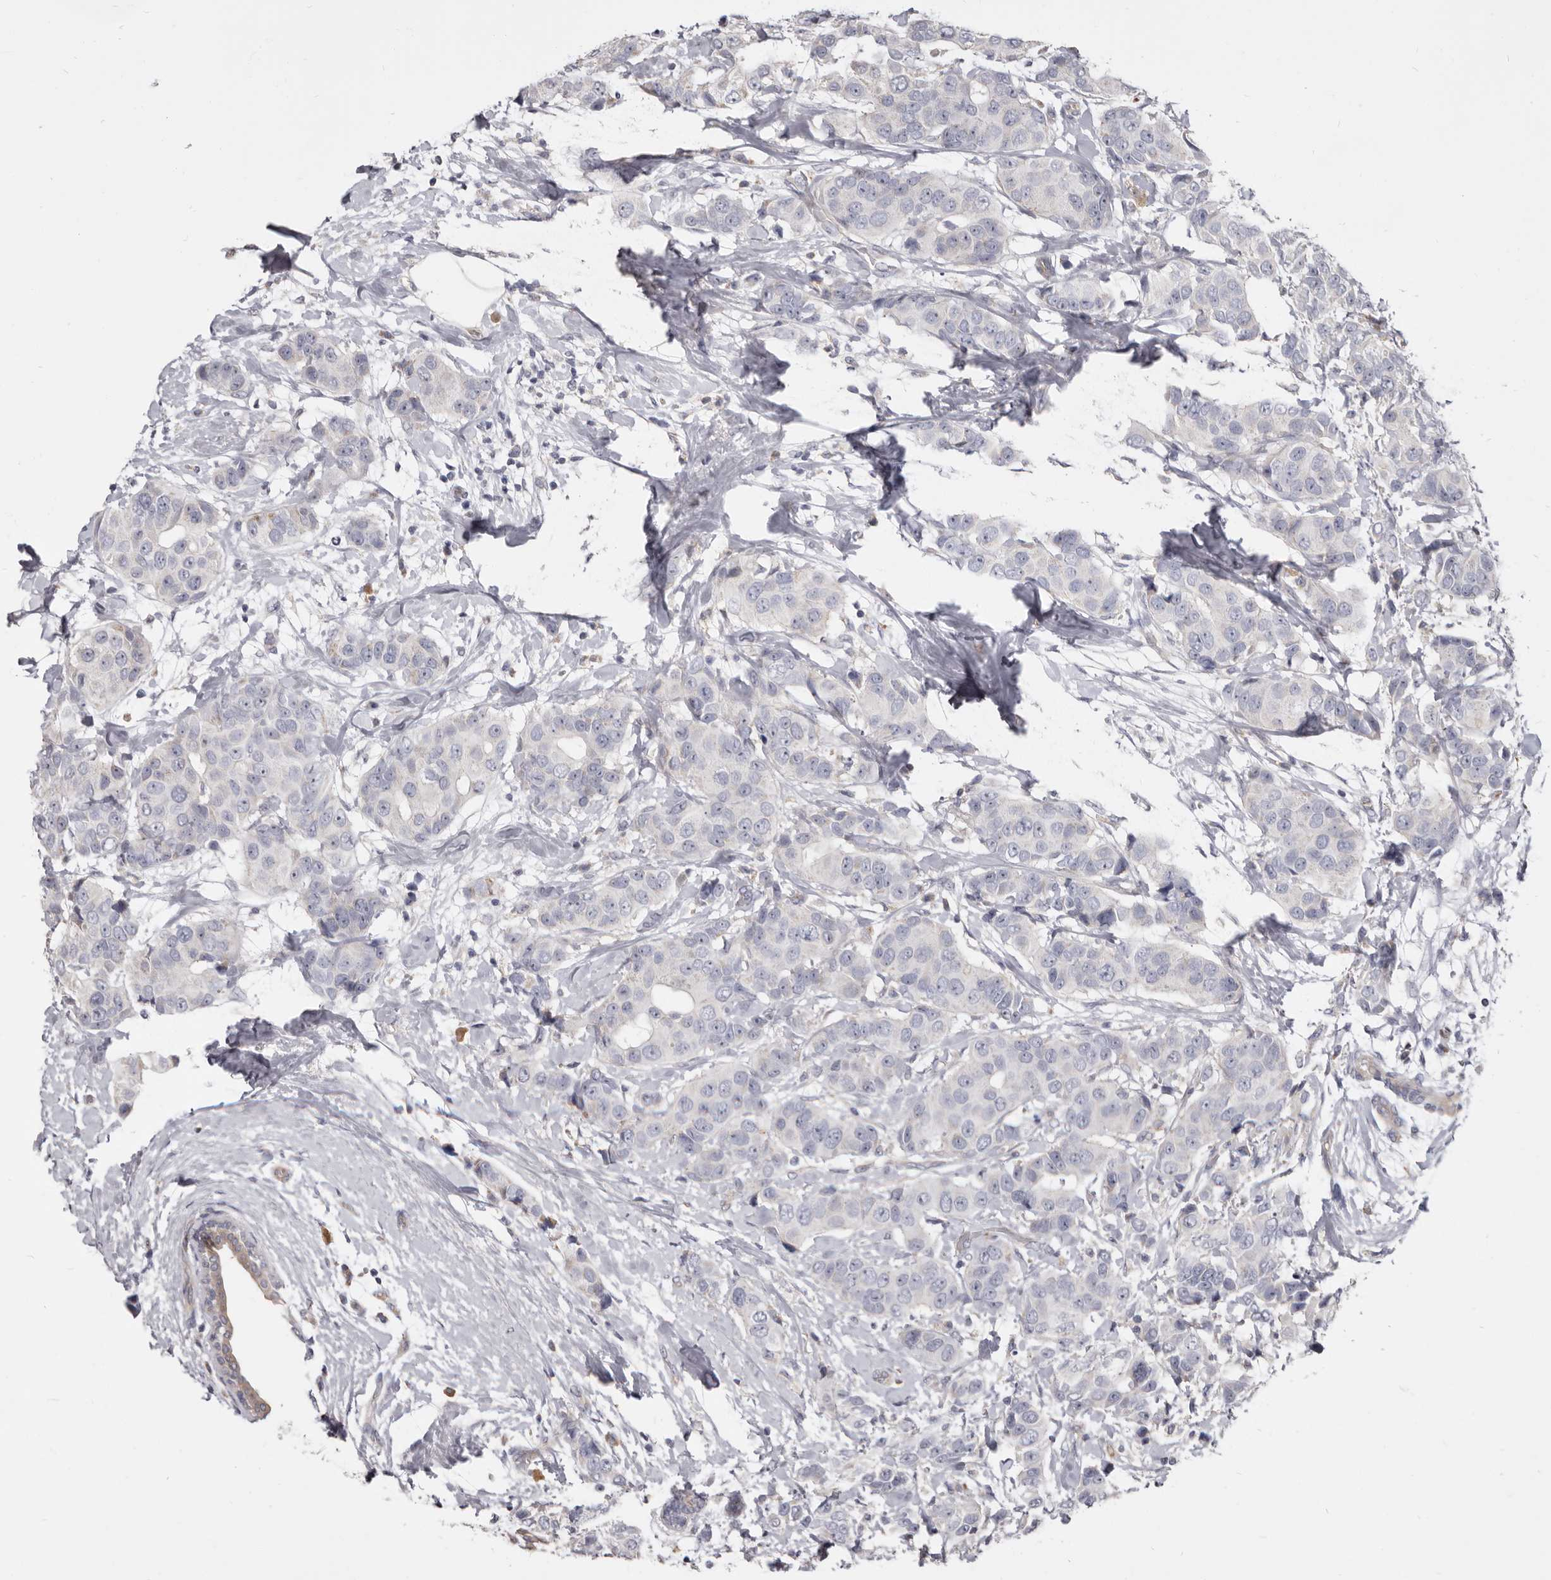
{"staining": {"intensity": "negative", "quantity": "none", "location": "none"}, "tissue": "breast cancer", "cell_type": "Tumor cells", "image_type": "cancer", "snomed": [{"axis": "morphology", "description": "Normal tissue, NOS"}, {"axis": "morphology", "description": "Duct carcinoma"}, {"axis": "topography", "description": "Breast"}], "caption": "Protein analysis of intraductal carcinoma (breast) displays no significant staining in tumor cells. Nuclei are stained in blue.", "gene": "FMO2", "patient": {"sex": "female", "age": 39}}